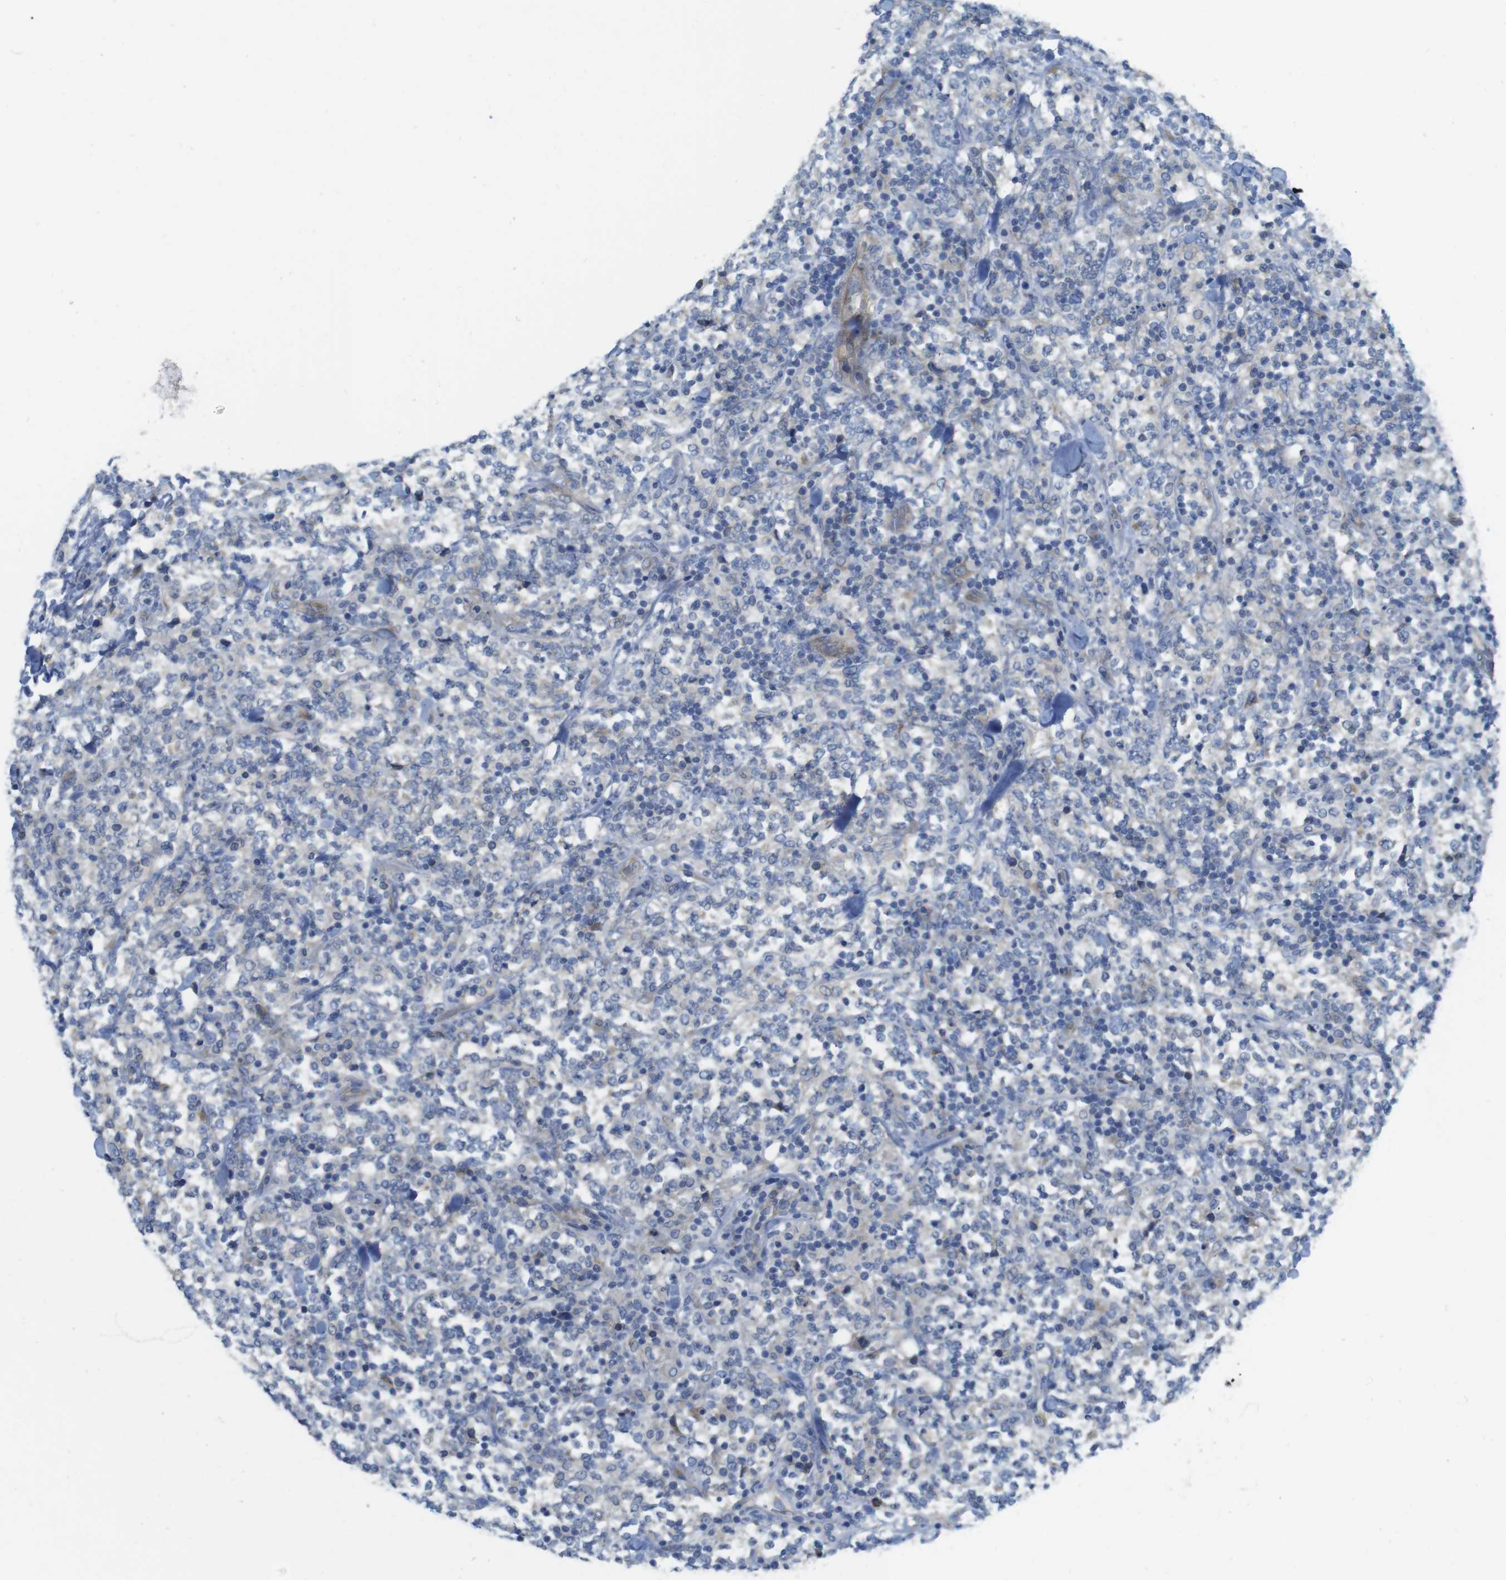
{"staining": {"intensity": "negative", "quantity": "none", "location": "none"}, "tissue": "lymphoma", "cell_type": "Tumor cells", "image_type": "cancer", "snomed": [{"axis": "morphology", "description": "Malignant lymphoma, non-Hodgkin's type, High grade"}, {"axis": "topography", "description": "Soft tissue"}], "caption": "This is an immunohistochemistry photomicrograph of malignant lymphoma, non-Hodgkin's type (high-grade). There is no positivity in tumor cells.", "gene": "TMEM234", "patient": {"sex": "male", "age": 18}}